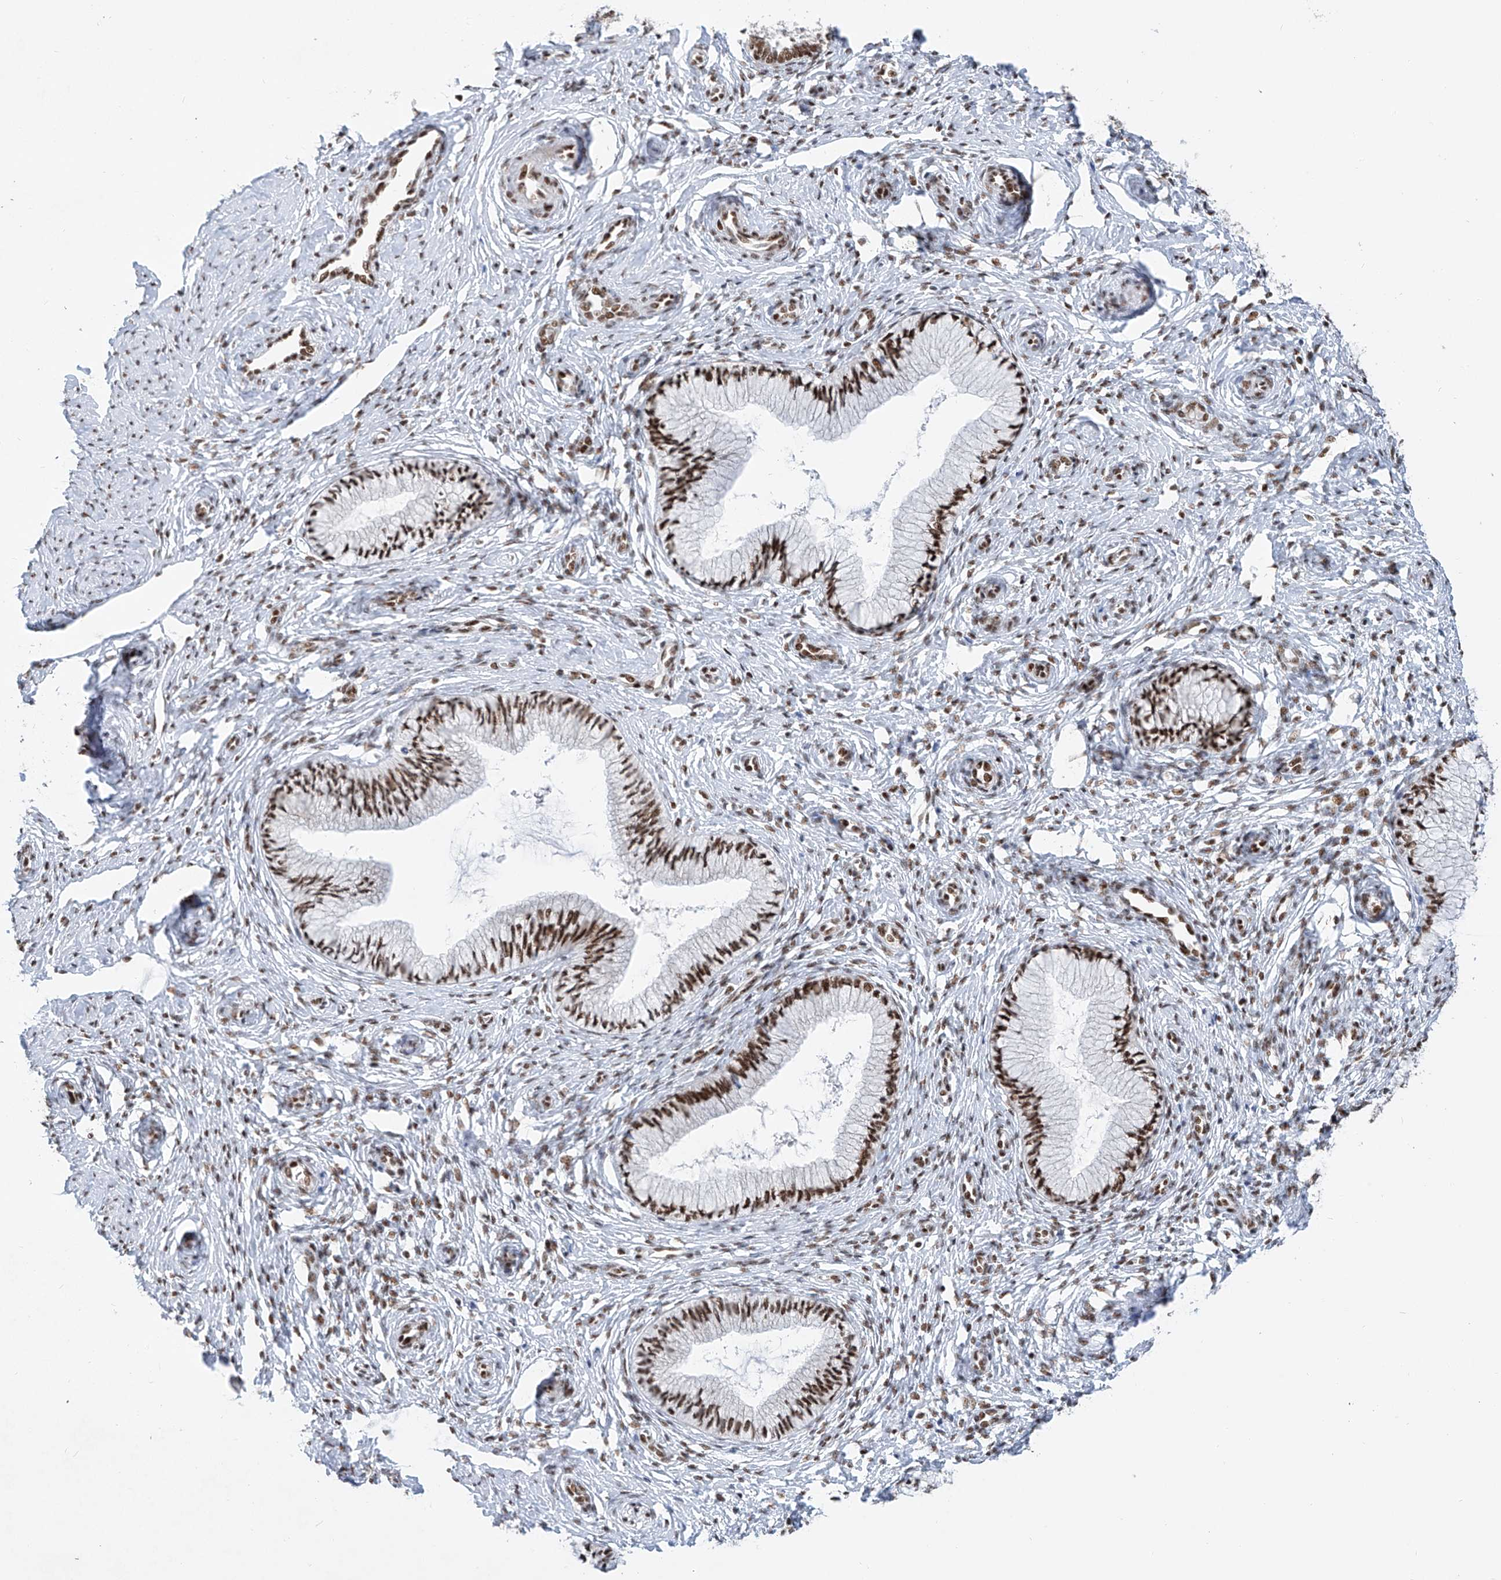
{"staining": {"intensity": "strong", "quantity": ">75%", "location": "nuclear"}, "tissue": "cervix", "cell_type": "Glandular cells", "image_type": "normal", "snomed": [{"axis": "morphology", "description": "Normal tissue, NOS"}, {"axis": "topography", "description": "Cervix"}], "caption": "Immunohistochemical staining of normal cervix exhibits >75% levels of strong nuclear protein positivity in approximately >75% of glandular cells. (brown staining indicates protein expression, while blue staining denotes nuclei).", "gene": "TAF4", "patient": {"sex": "female", "age": 27}}